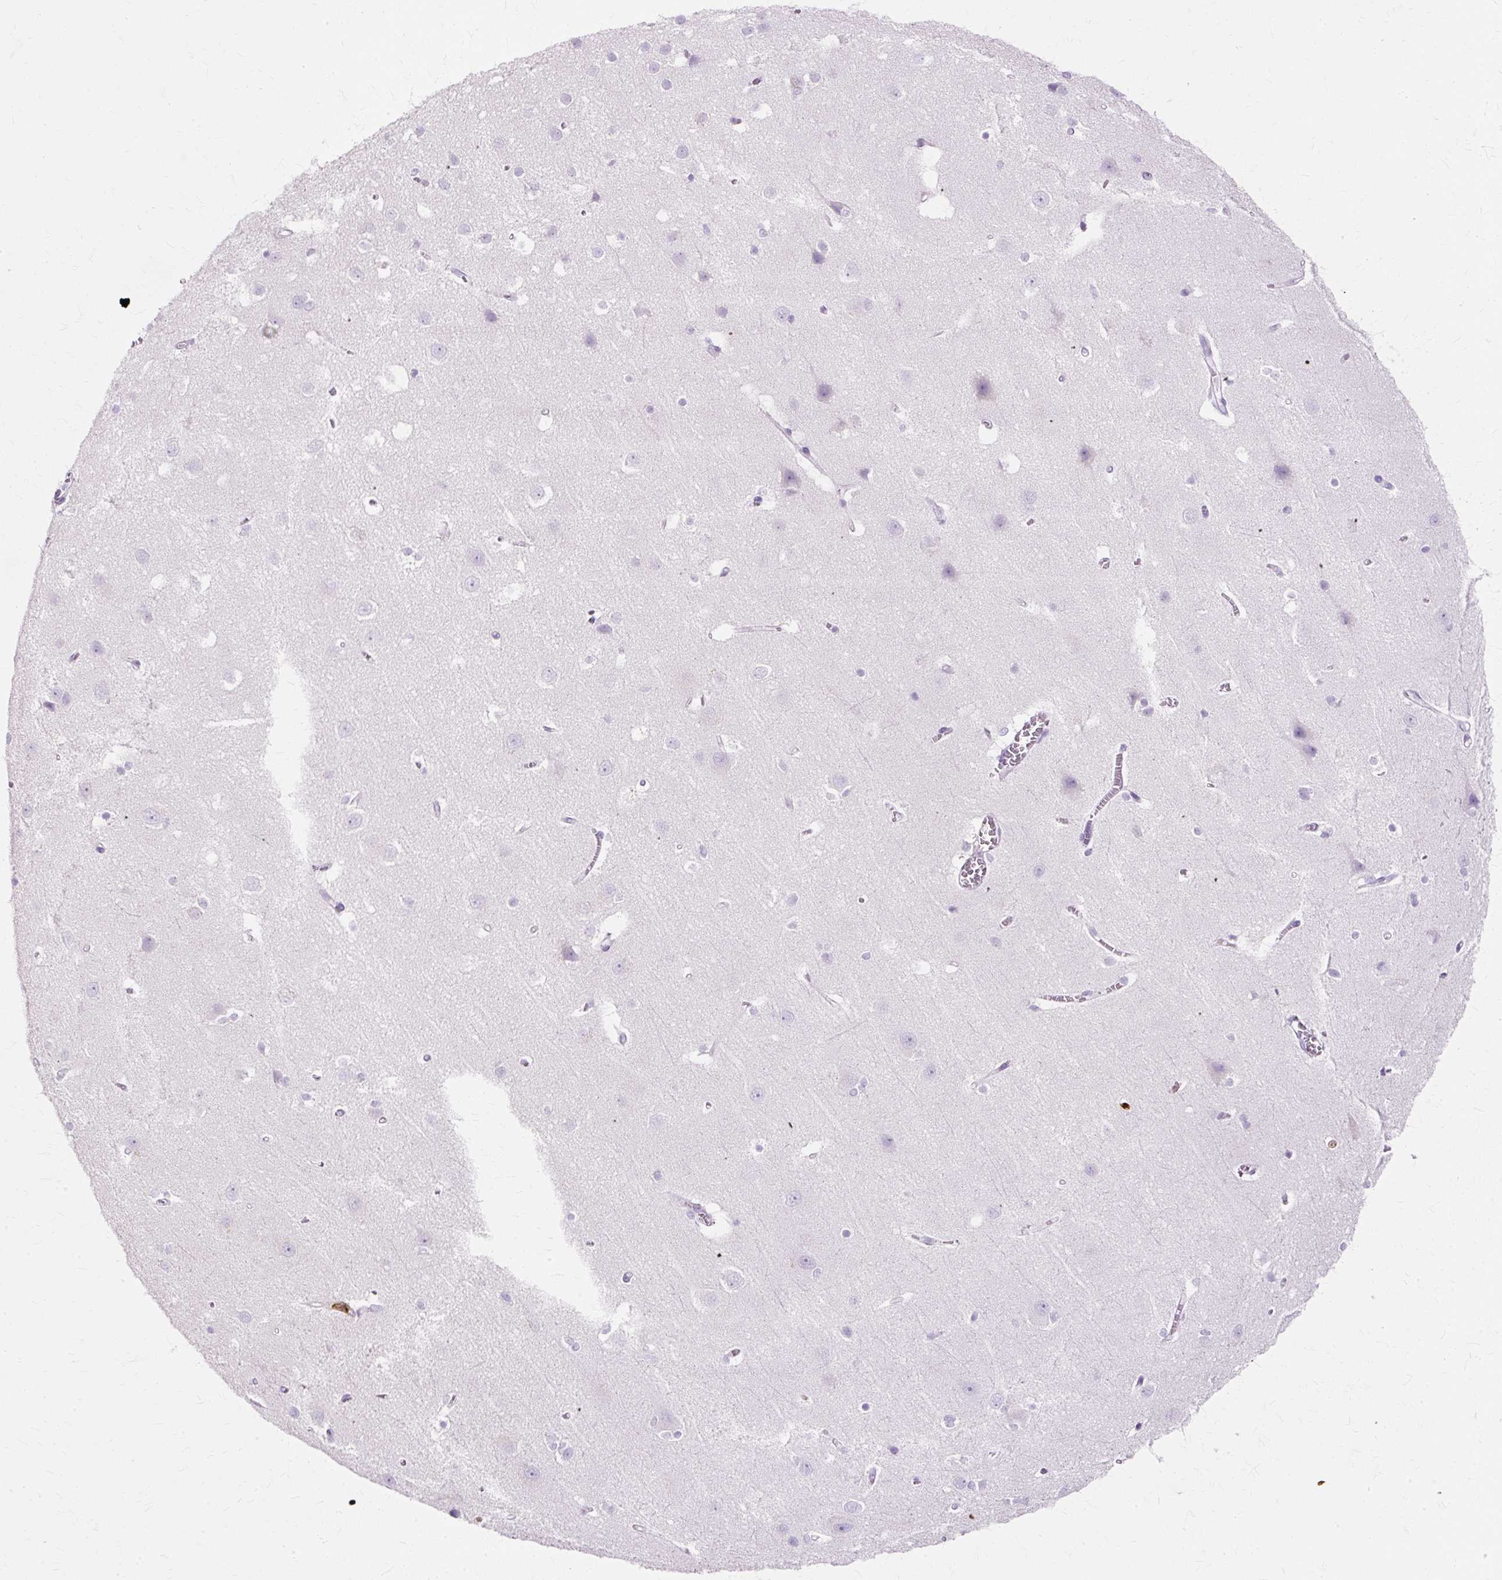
{"staining": {"intensity": "negative", "quantity": "none", "location": "none"}, "tissue": "cerebral cortex", "cell_type": "Endothelial cells", "image_type": "normal", "snomed": [{"axis": "morphology", "description": "Normal tissue, NOS"}, {"axis": "topography", "description": "Cerebral cortex"}], "caption": "Human cerebral cortex stained for a protein using IHC displays no positivity in endothelial cells.", "gene": "DEFA1B", "patient": {"sex": "male", "age": 37}}